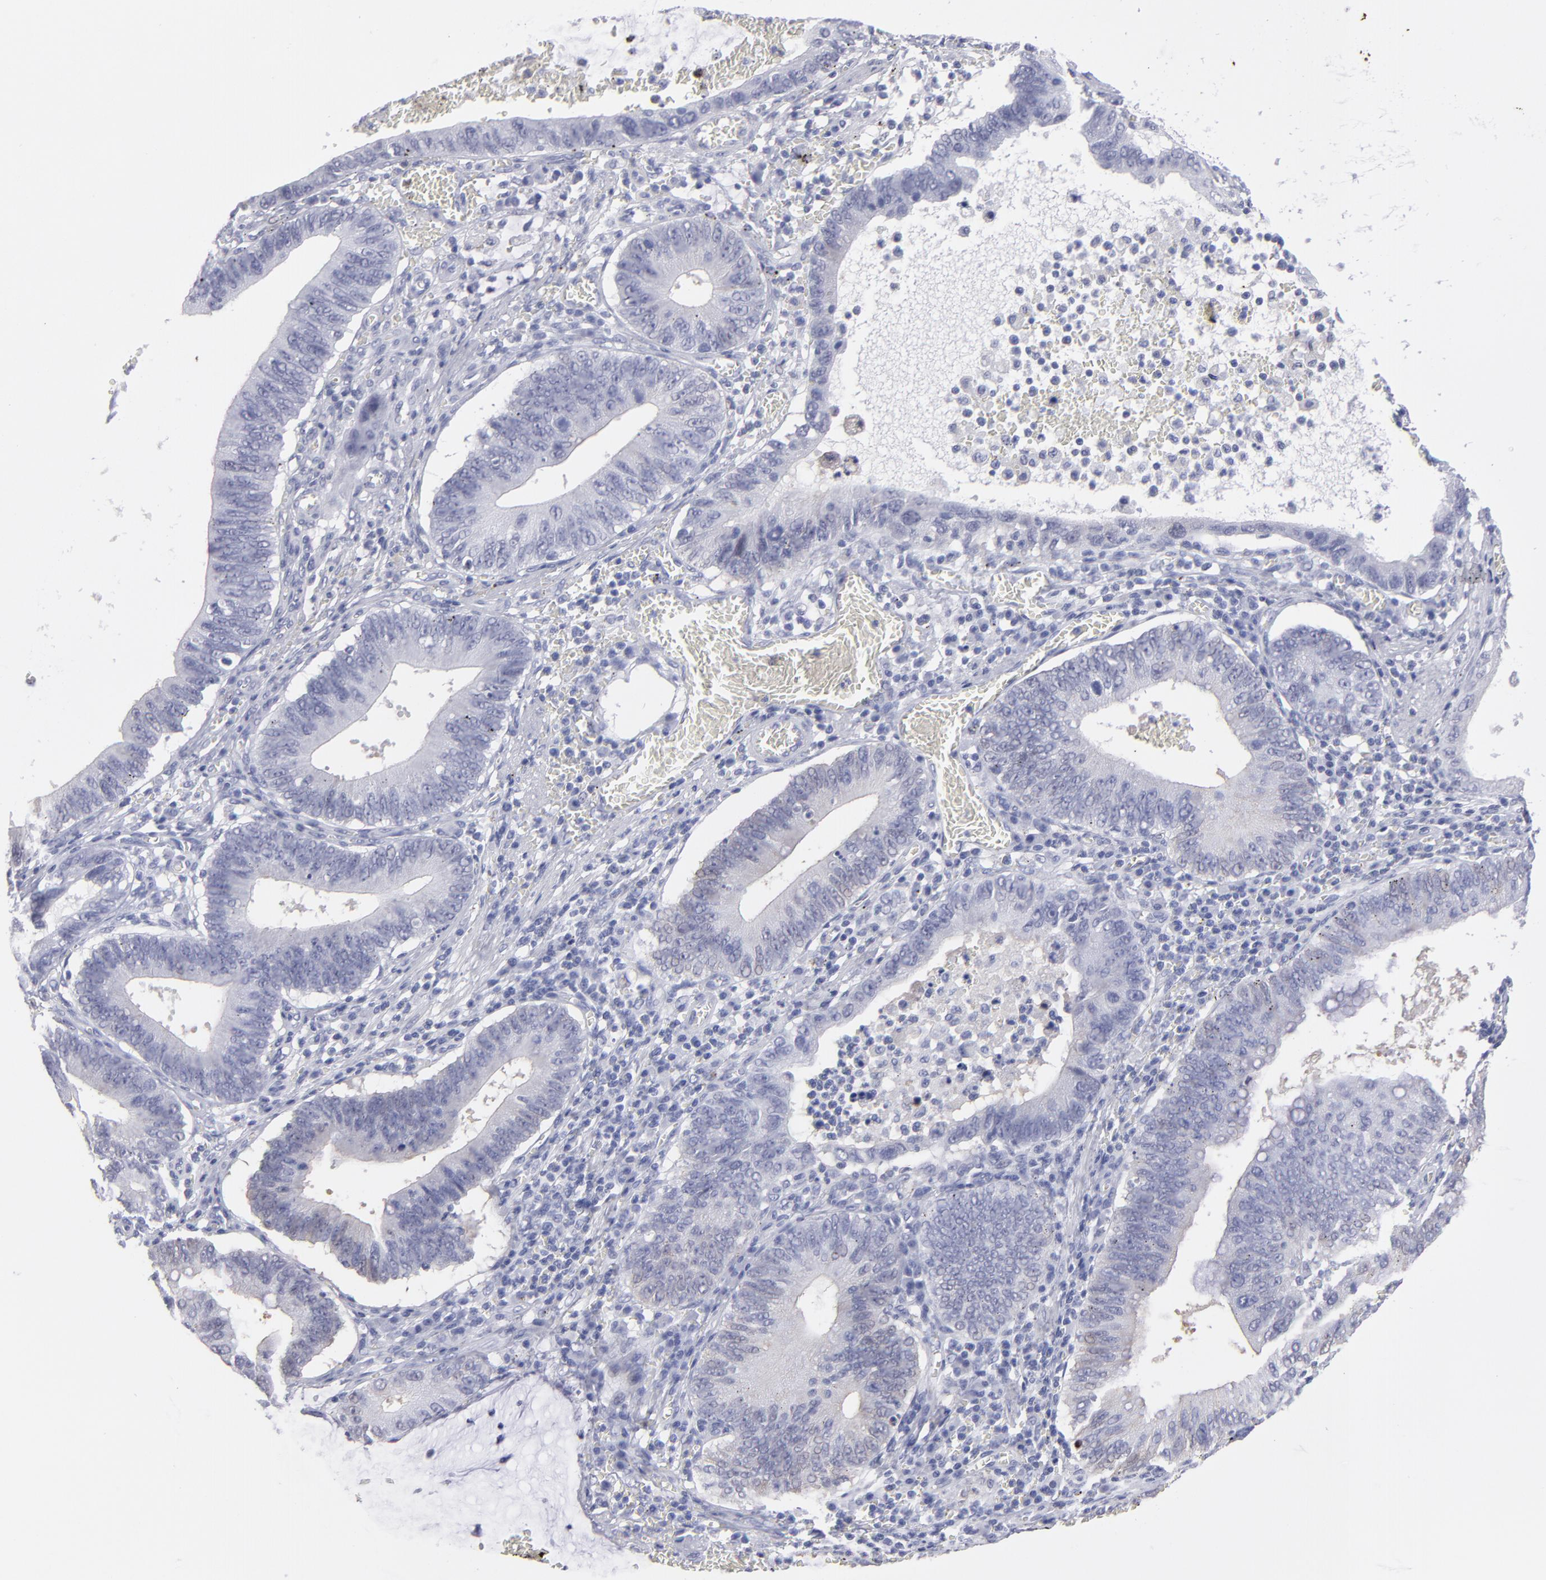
{"staining": {"intensity": "negative", "quantity": "none", "location": "none"}, "tissue": "stomach cancer", "cell_type": "Tumor cells", "image_type": "cancer", "snomed": [{"axis": "morphology", "description": "Adenocarcinoma, NOS"}, {"axis": "topography", "description": "Stomach"}, {"axis": "topography", "description": "Gastric cardia"}], "caption": "A high-resolution photomicrograph shows immunohistochemistry staining of adenocarcinoma (stomach), which demonstrates no significant staining in tumor cells.", "gene": "ALDOB", "patient": {"sex": "male", "age": 59}}